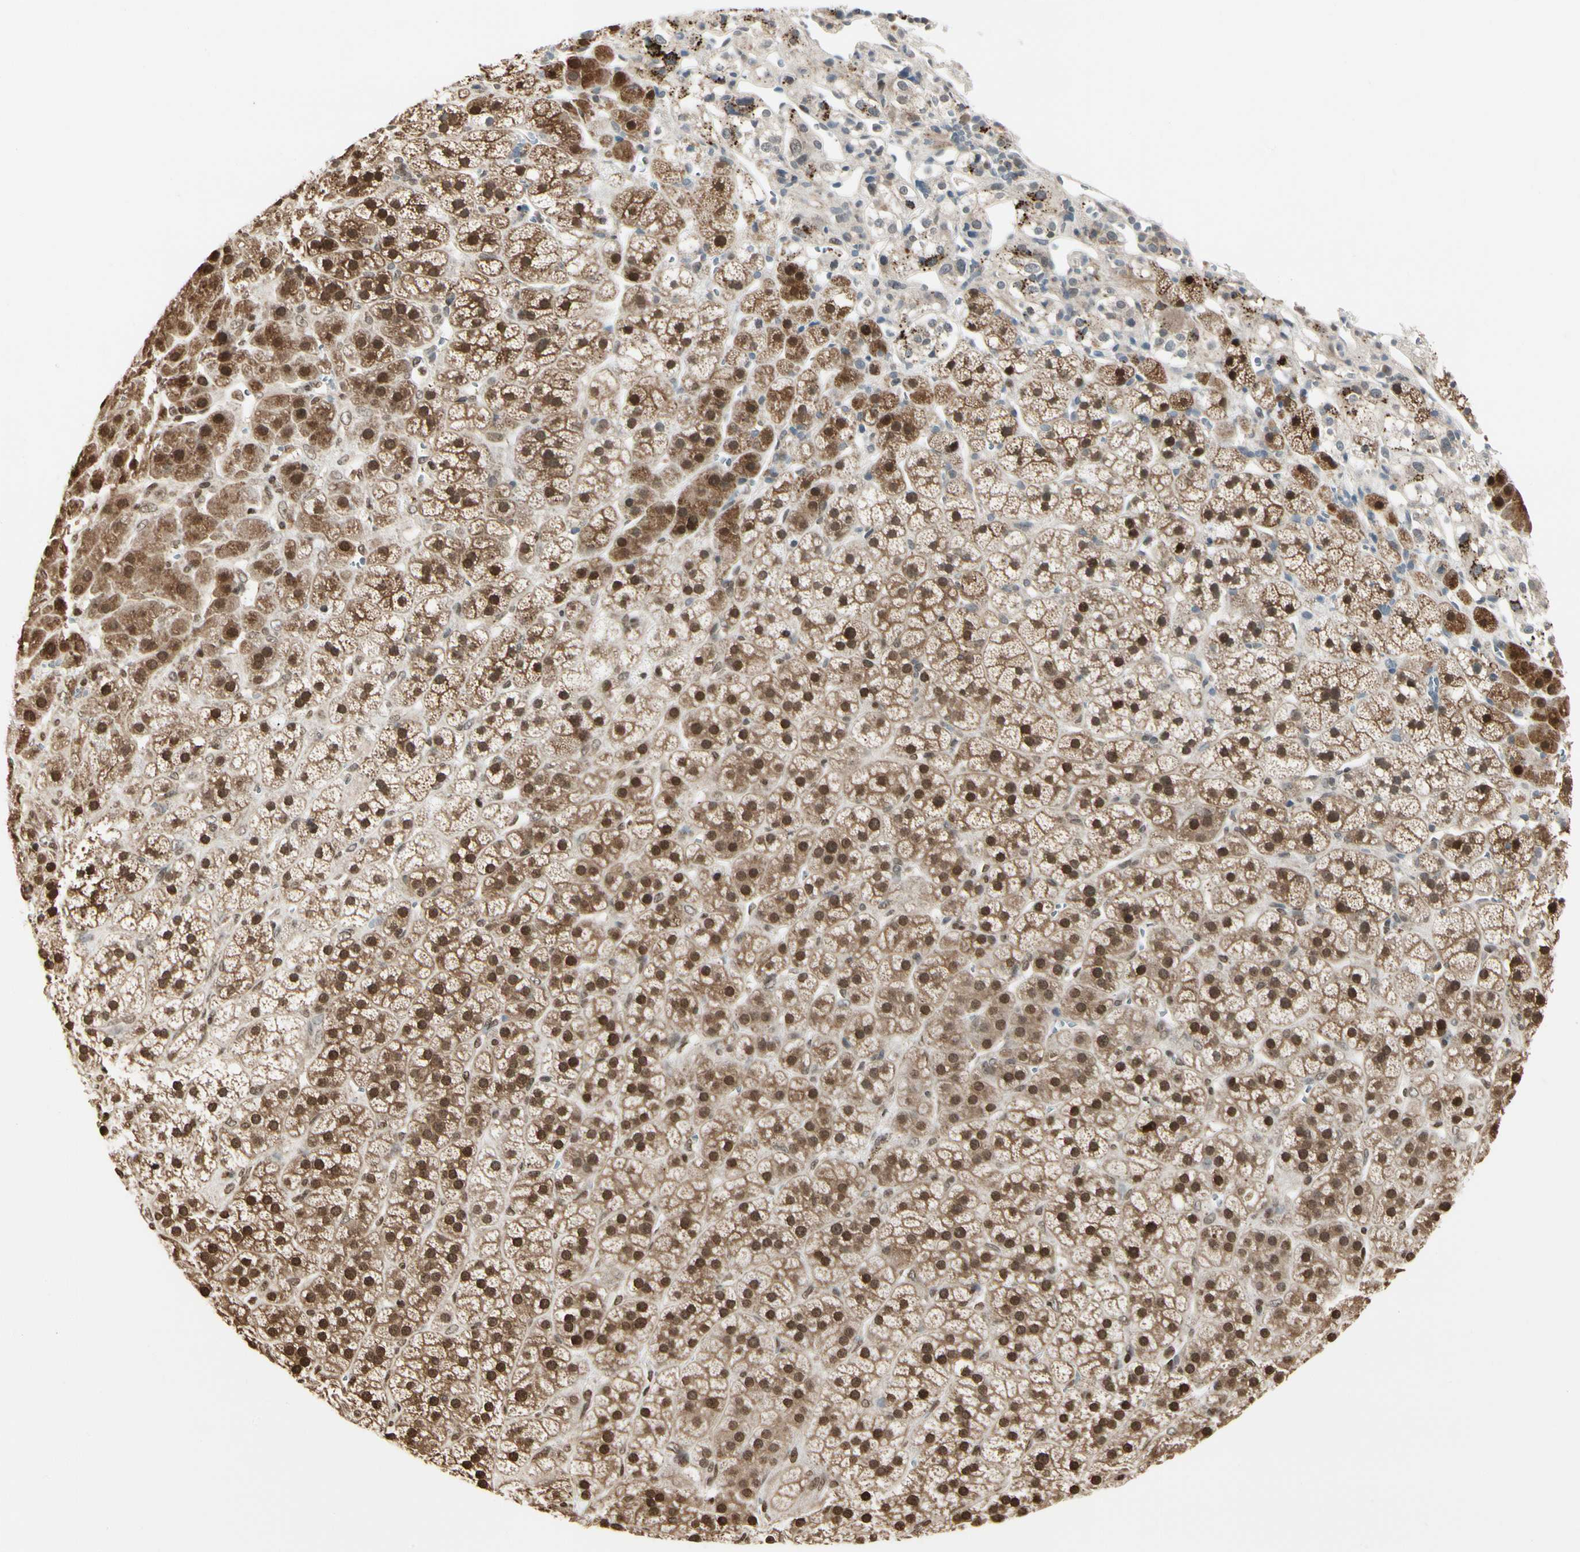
{"staining": {"intensity": "strong", "quantity": ">75%", "location": "cytoplasmic/membranous,nuclear"}, "tissue": "adrenal gland", "cell_type": "Glandular cells", "image_type": "normal", "snomed": [{"axis": "morphology", "description": "Normal tissue, NOS"}, {"axis": "topography", "description": "Adrenal gland"}], "caption": "Protein staining demonstrates strong cytoplasmic/membranous,nuclear positivity in approximately >75% of glandular cells in benign adrenal gland.", "gene": "EVC", "patient": {"sex": "male", "age": 56}}